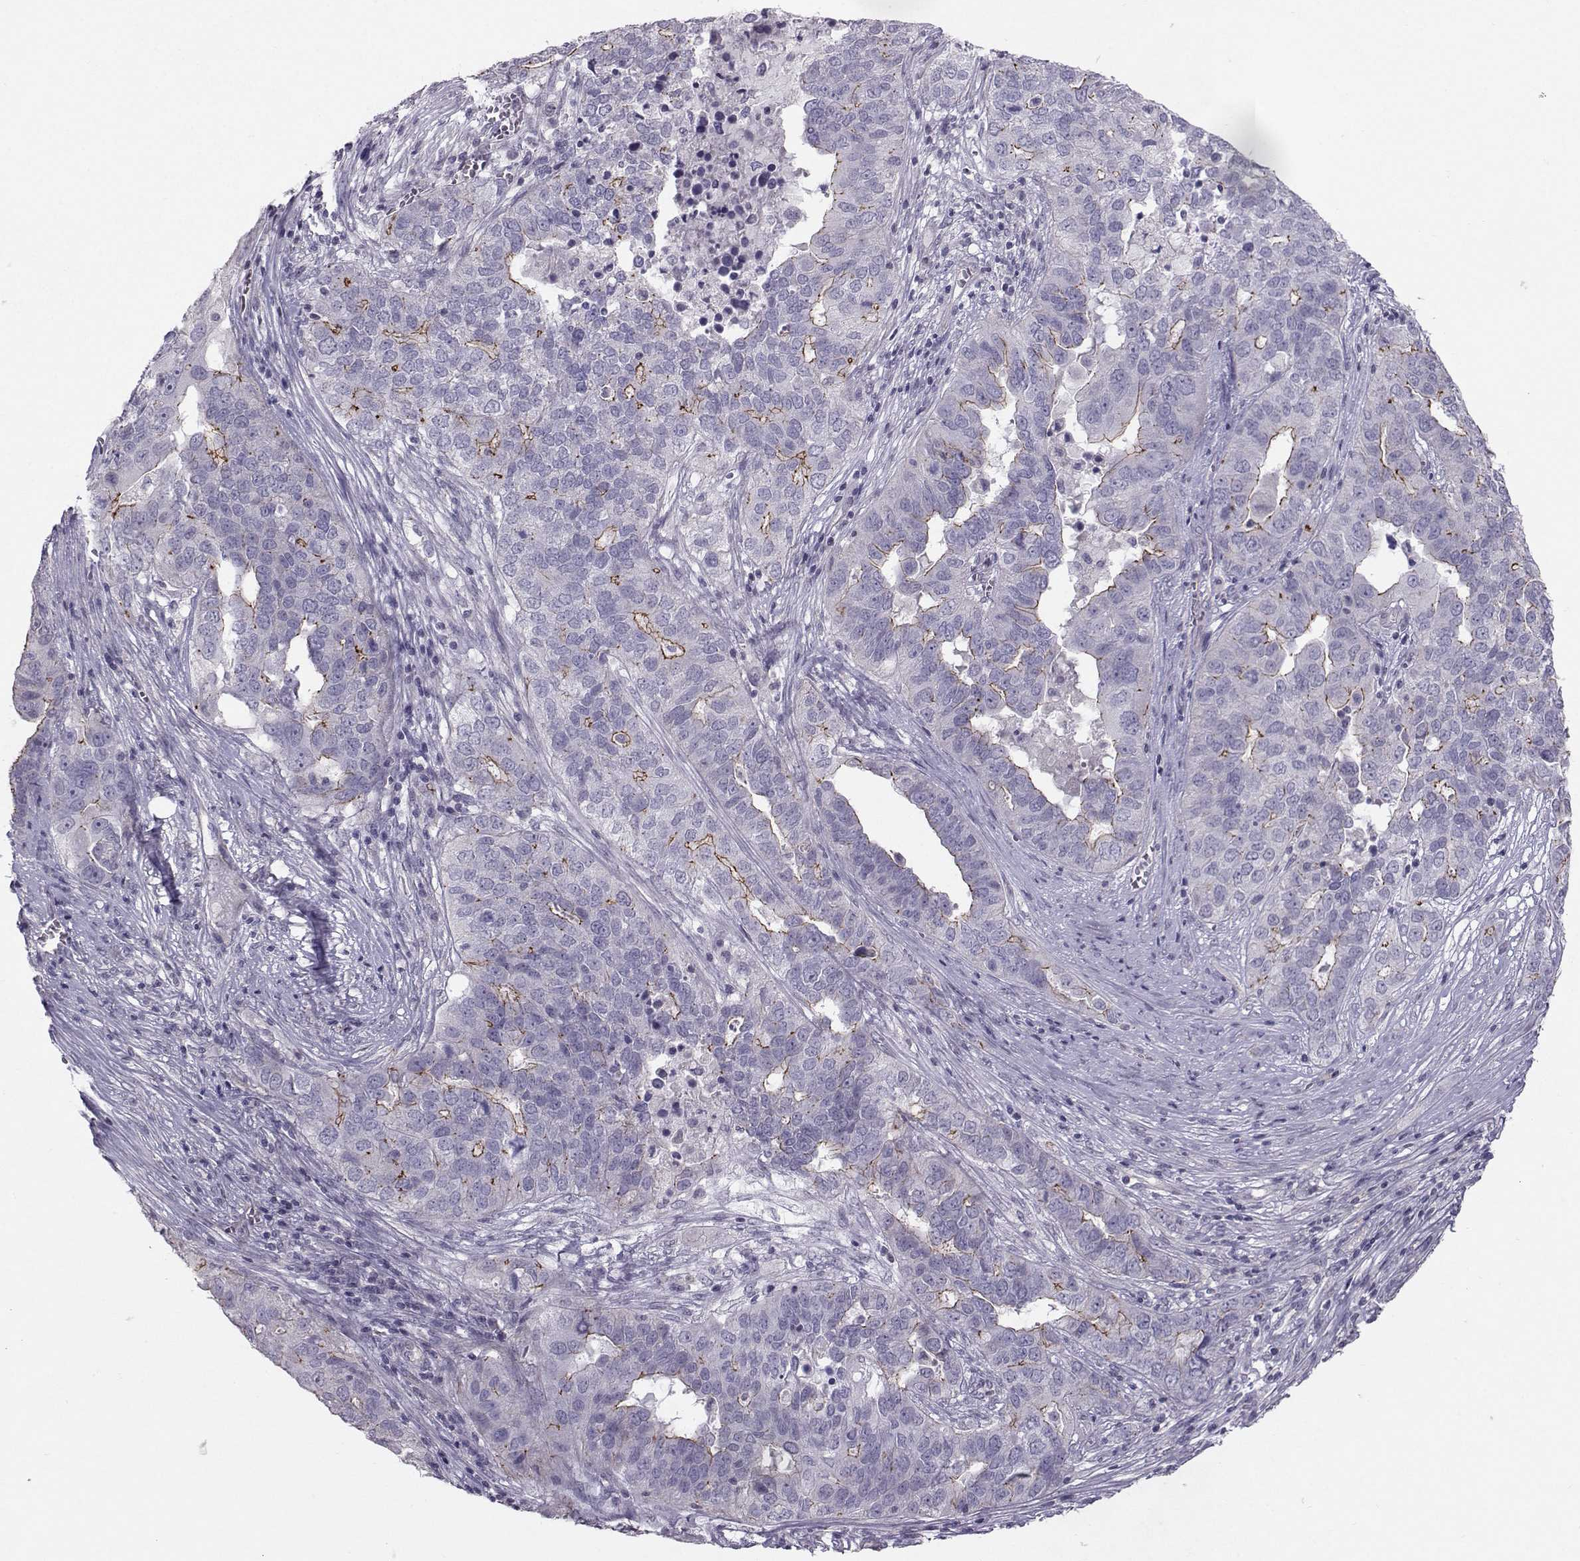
{"staining": {"intensity": "moderate", "quantity": "<25%", "location": "cytoplasmic/membranous"}, "tissue": "ovarian cancer", "cell_type": "Tumor cells", "image_type": "cancer", "snomed": [{"axis": "morphology", "description": "Carcinoma, endometroid"}, {"axis": "topography", "description": "Soft tissue"}, {"axis": "topography", "description": "Ovary"}], "caption": "Ovarian cancer tissue exhibits moderate cytoplasmic/membranous expression in about <25% of tumor cells, visualized by immunohistochemistry. (Stains: DAB (3,3'-diaminobenzidine) in brown, nuclei in blue, Microscopy: brightfield microscopy at high magnification).", "gene": "MAST1", "patient": {"sex": "female", "age": 52}}